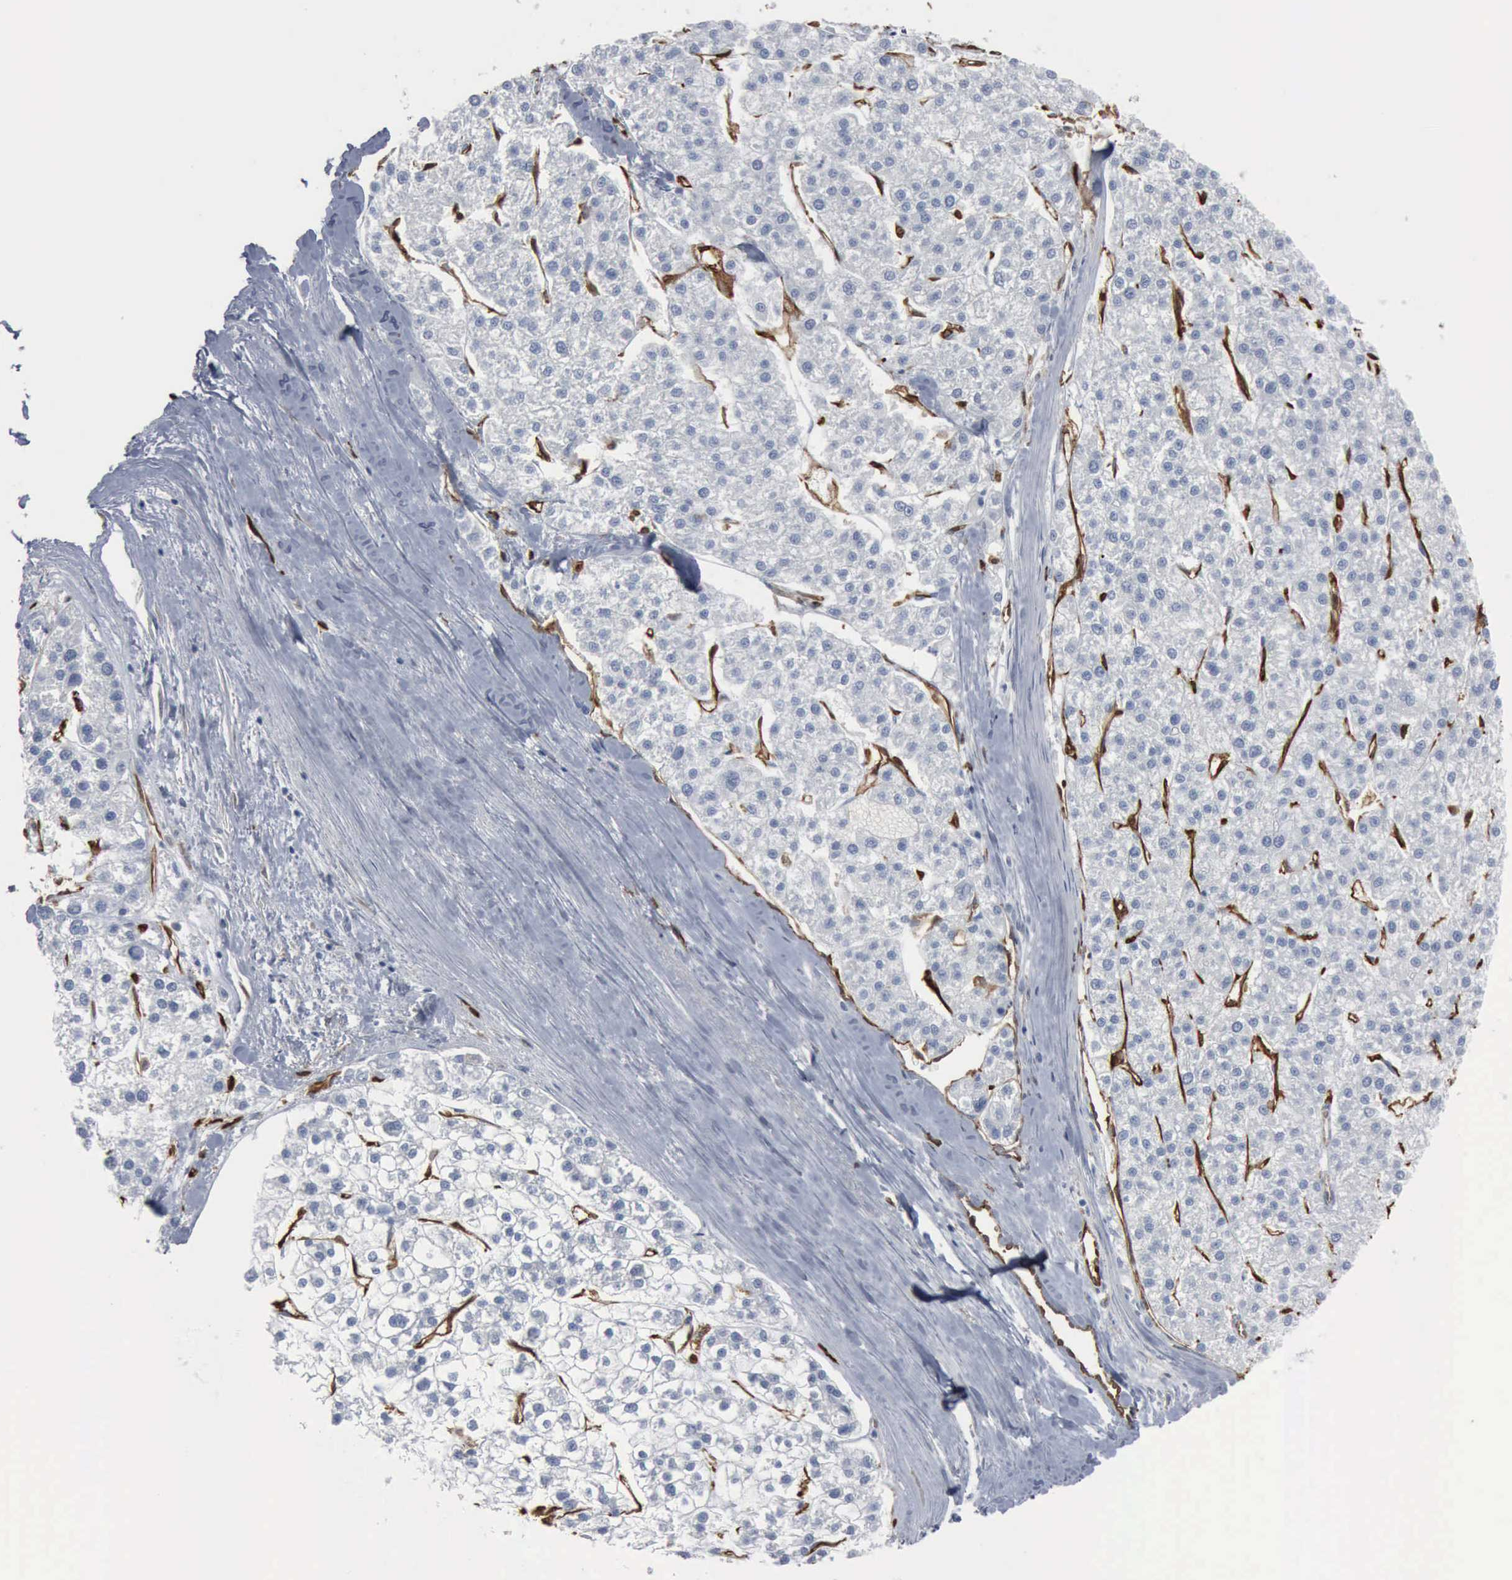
{"staining": {"intensity": "negative", "quantity": "none", "location": "none"}, "tissue": "liver cancer", "cell_type": "Tumor cells", "image_type": "cancer", "snomed": [{"axis": "morphology", "description": "Carcinoma, Hepatocellular, NOS"}, {"axis": "topography", "description": "Liver"}], "caption": "Tumor cells show no significant protein positivity in hepatocellular carcinoma (liver). (Stains: DAB (3,3'-diaminobenzidine) IHC with hematoxylin counter stain, Microscopy: brightfield microscopy at high magnification).", "gene": "FSCN1", "patient": {"sex": "female", "age": 85}}